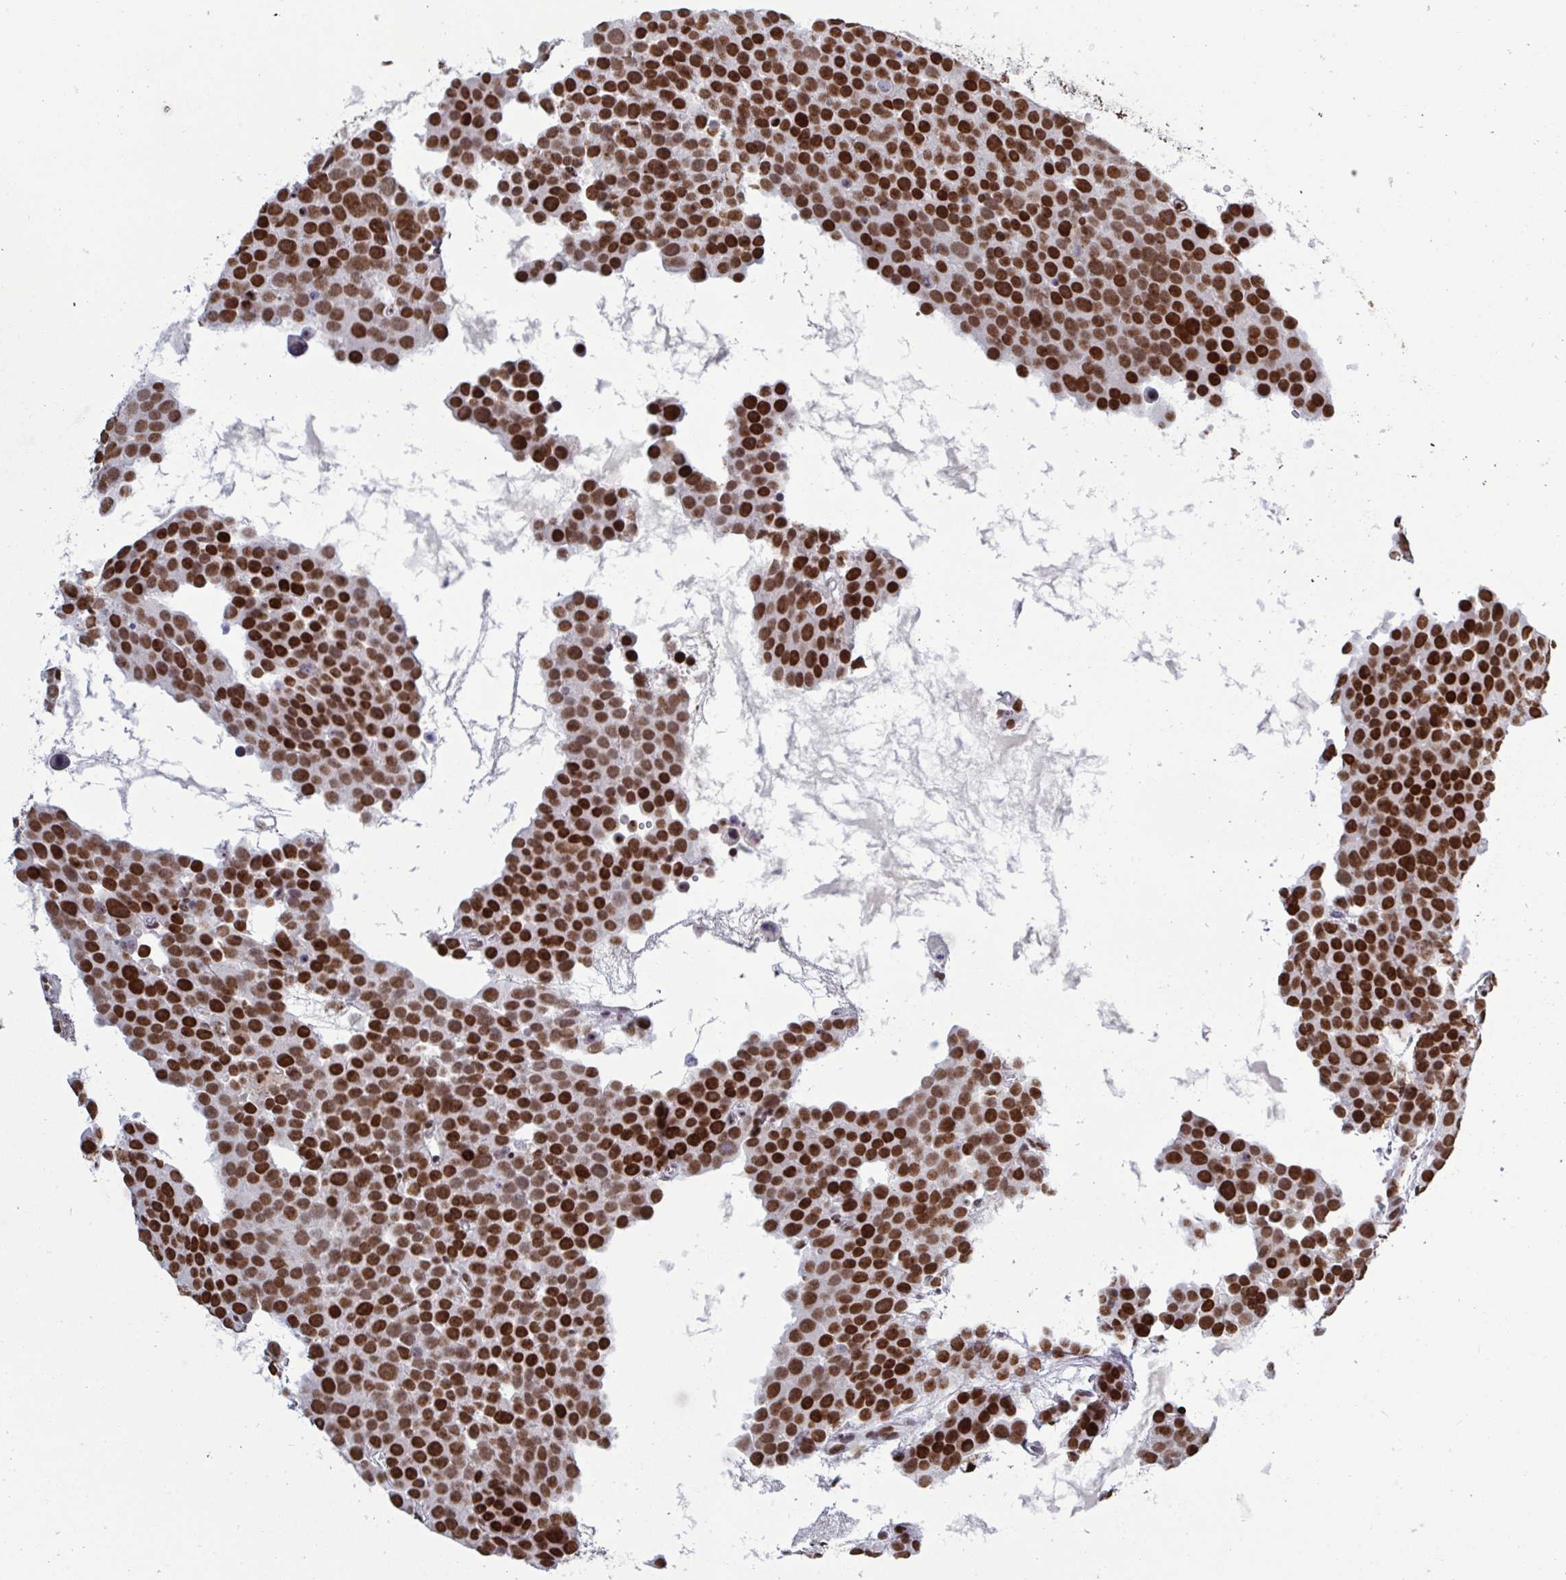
{"staining": {"intensity": "strong", "quantity": ">75%", "location": "nuclear"}, "tissue": "testis cancer", "cell_type": "Tumor cells", "image_type": "cancer", "snomed": [{"axis": "morphology", "description": "Seminoma, NOS"}, {"axis": "topography", "description": "Testis"}], "caption": "Testis cancer (seminoma) stained for a protein (brown) exhibits strong nuclear positive positivity in about >75% of tumor cells.", "gene": "ZNF607", "patient": {"sex": "male", "age": 71}}